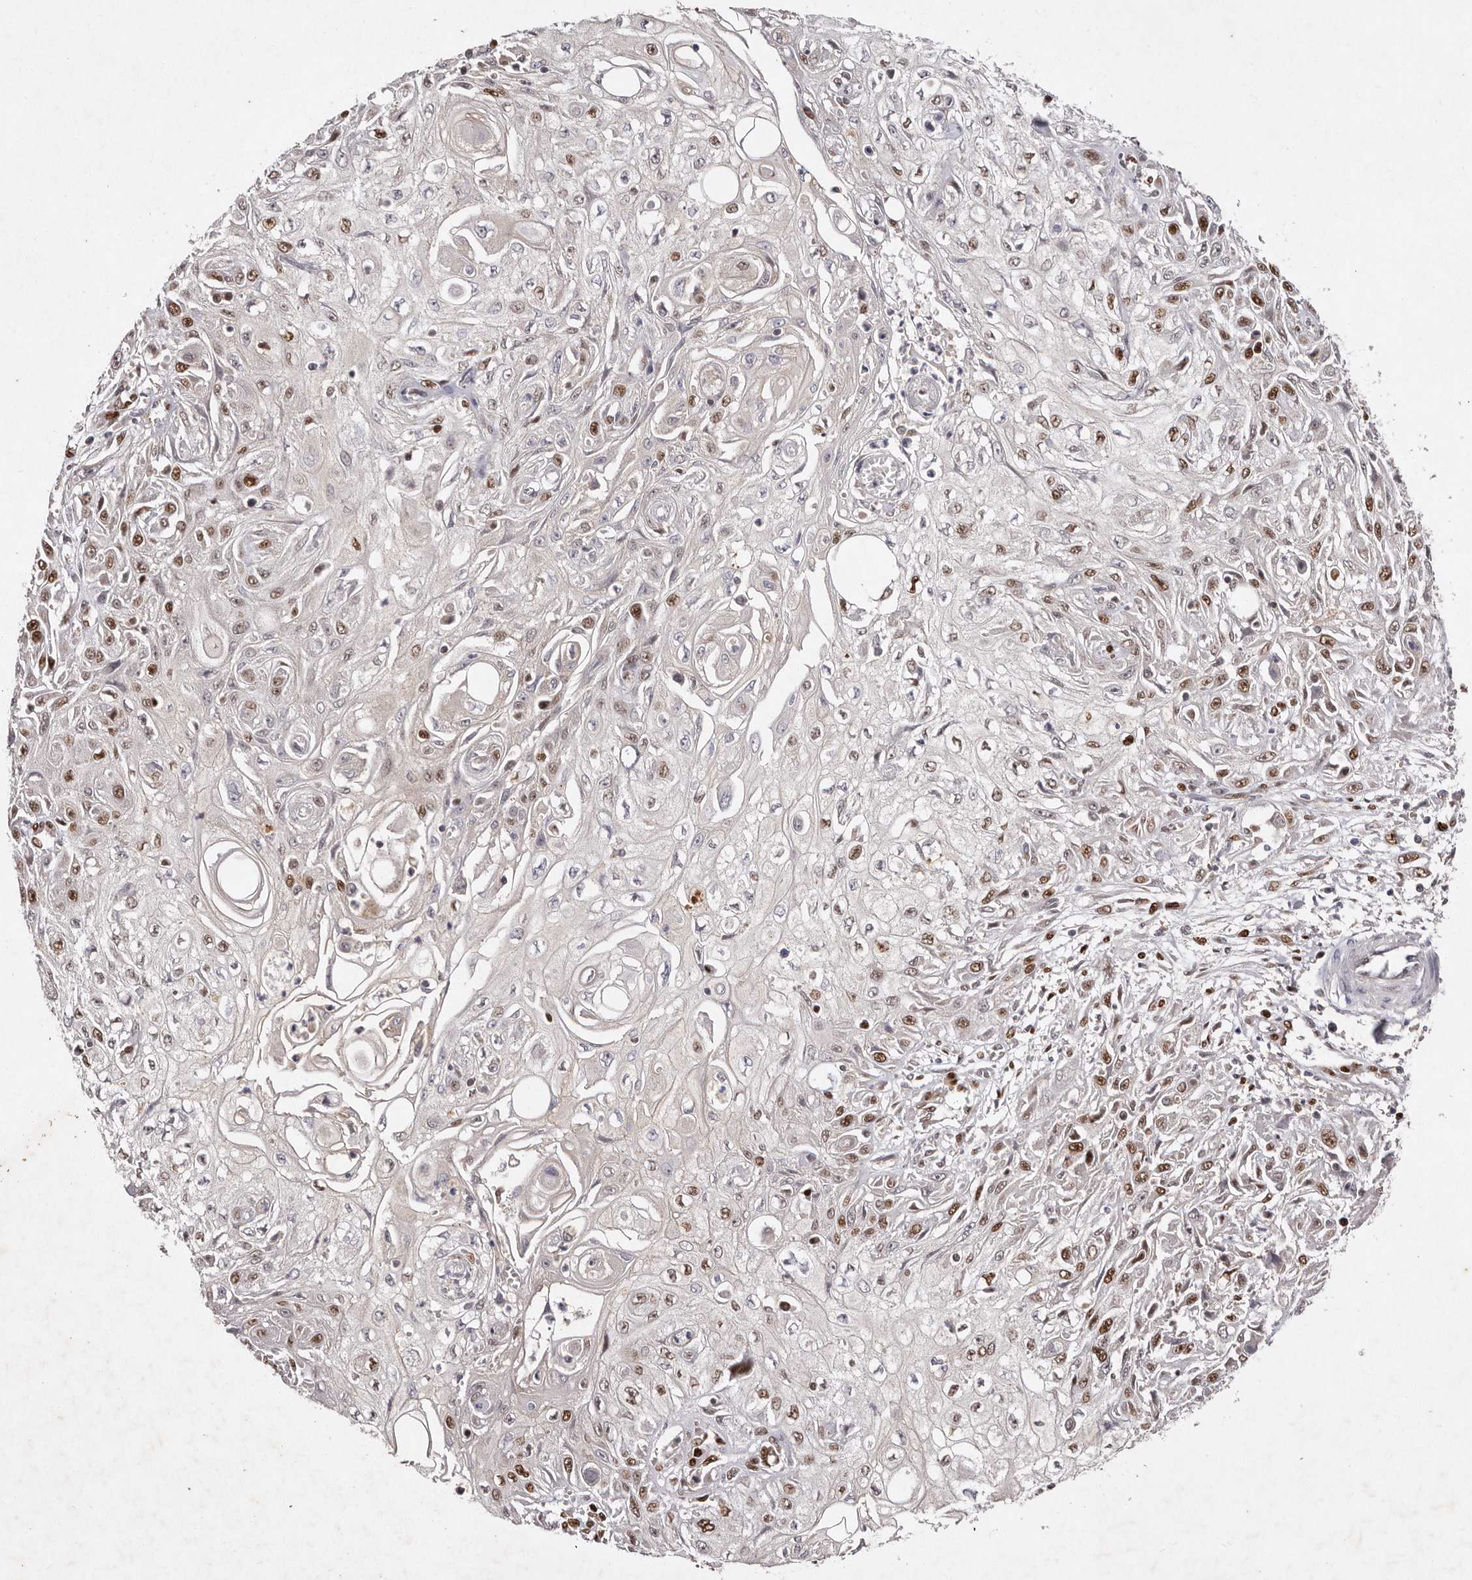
{"staining": {"intensity": "strong", "quantity": "25%-75%", "location": "nuclear"}, "tissue": "skin cancer", "cell_type": "Tumor cells", "image_type": "cancer", "snomed": [{"axis": "morphology", "description": "Squamous cell carcinoma, NOS"}, {"axis": "morphology", "description": "Squamous cell carcinoma, metastatic, NOS"}, {"axis": "topography", "description": "Skin"}, {"axis": "topography", "description": "Lymph node"}], "caption": "The image exhibits a brown stain indicating the presence of a protein in the nuclear of tumor cells in skin metastatic squamous cell carcinoma.", "gene": "KLF7", "patient": {"sex": "male", "age": 75}}